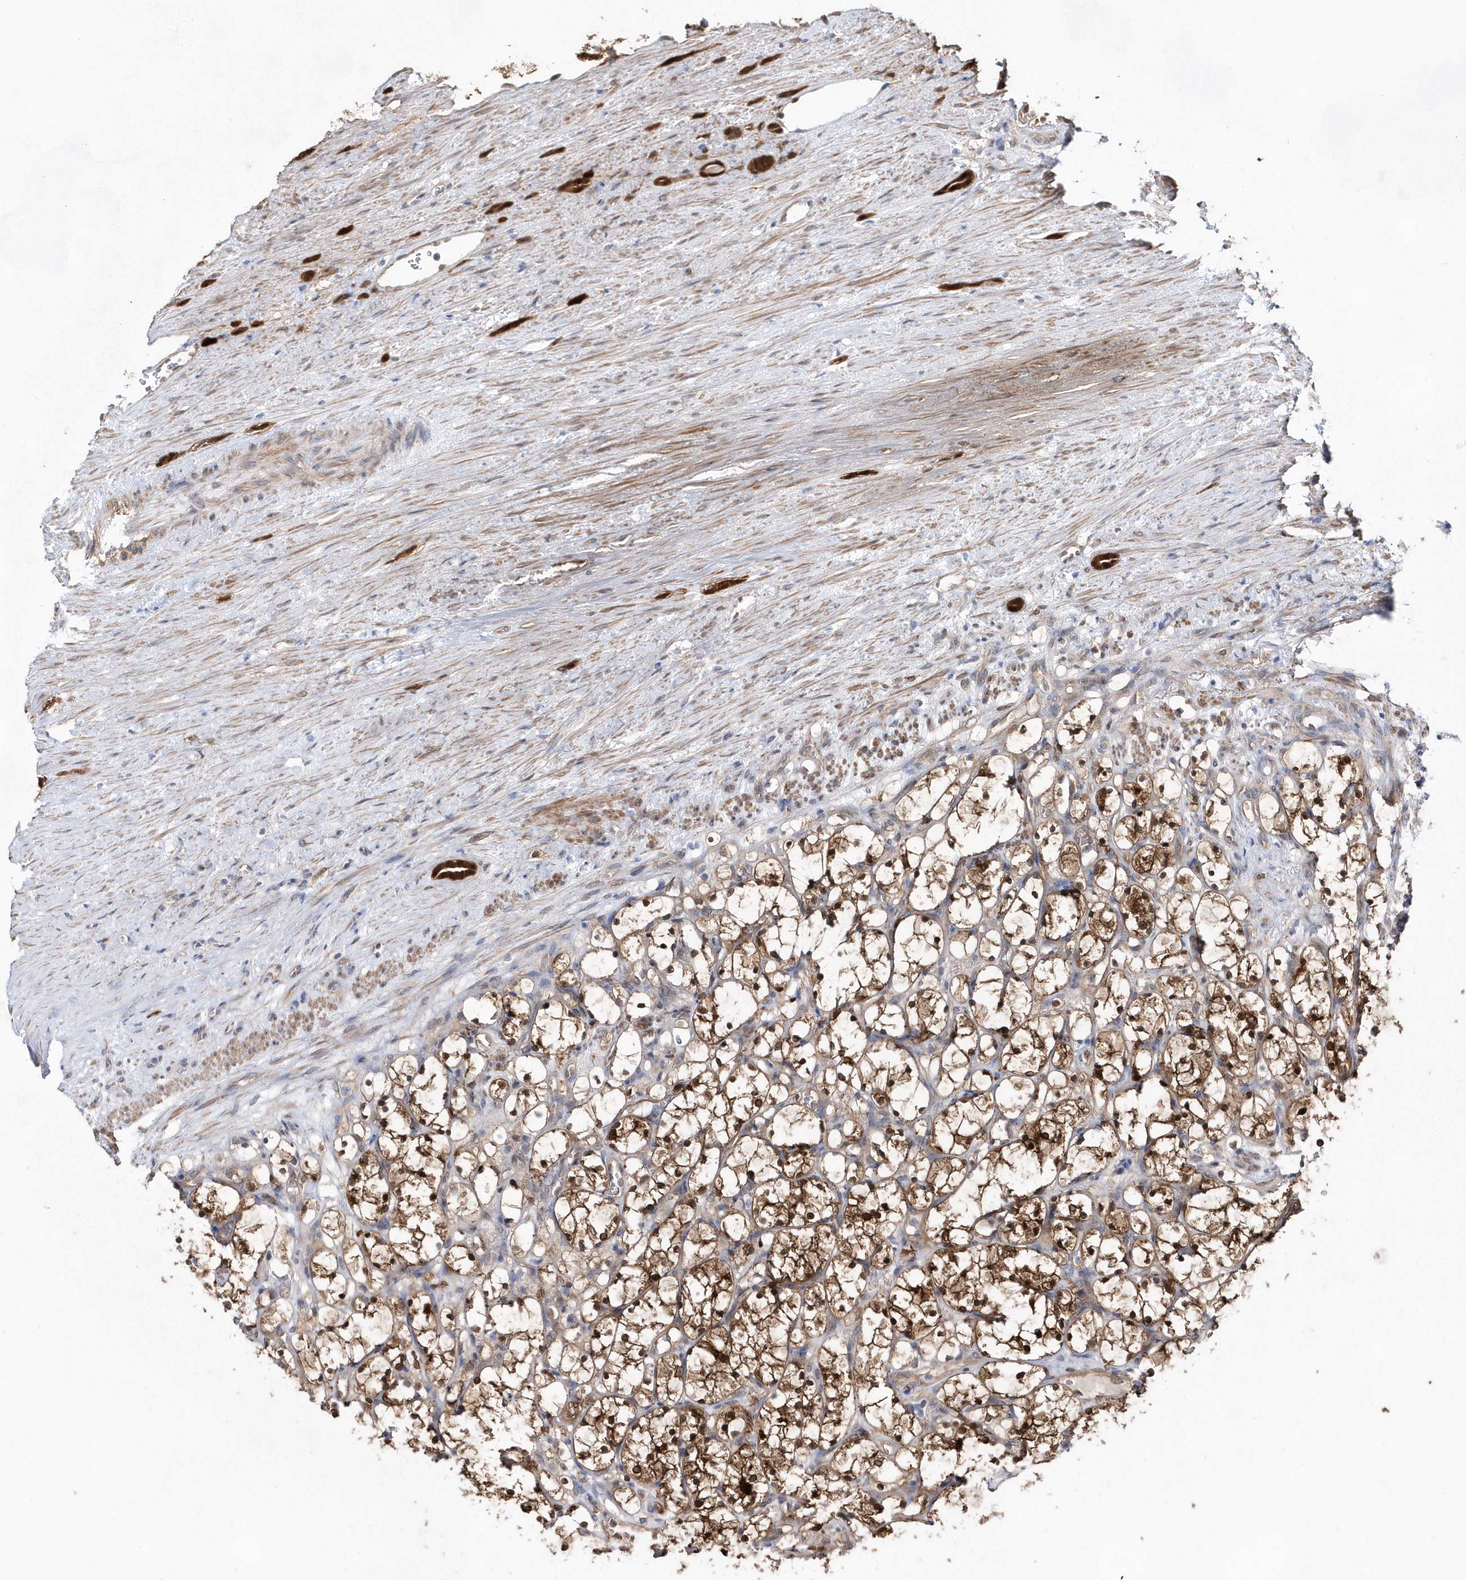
{"staining": {"intensity": "strong", "quantity": ">75%", "location": "cytoplasmic/membranous,nuclear"}, "tissue": "renal cancer", "cell_type": "Tumor cells", "image_type": "cancer", "snomed": [{"axis": "morphology", "description": "Adenocarcinoma, NOS"}, {"axis": "topography", "description": "Kidney"}], "caption": "Brown immunohistochemical staining in human renal cancer (adenocarcinoma) exhibits strong cytoplasmic/membranous and nuclear expression in about >75% of tumor cells.", "gene": "BDH2", "patient": {"sex": "female", "age": 69}}